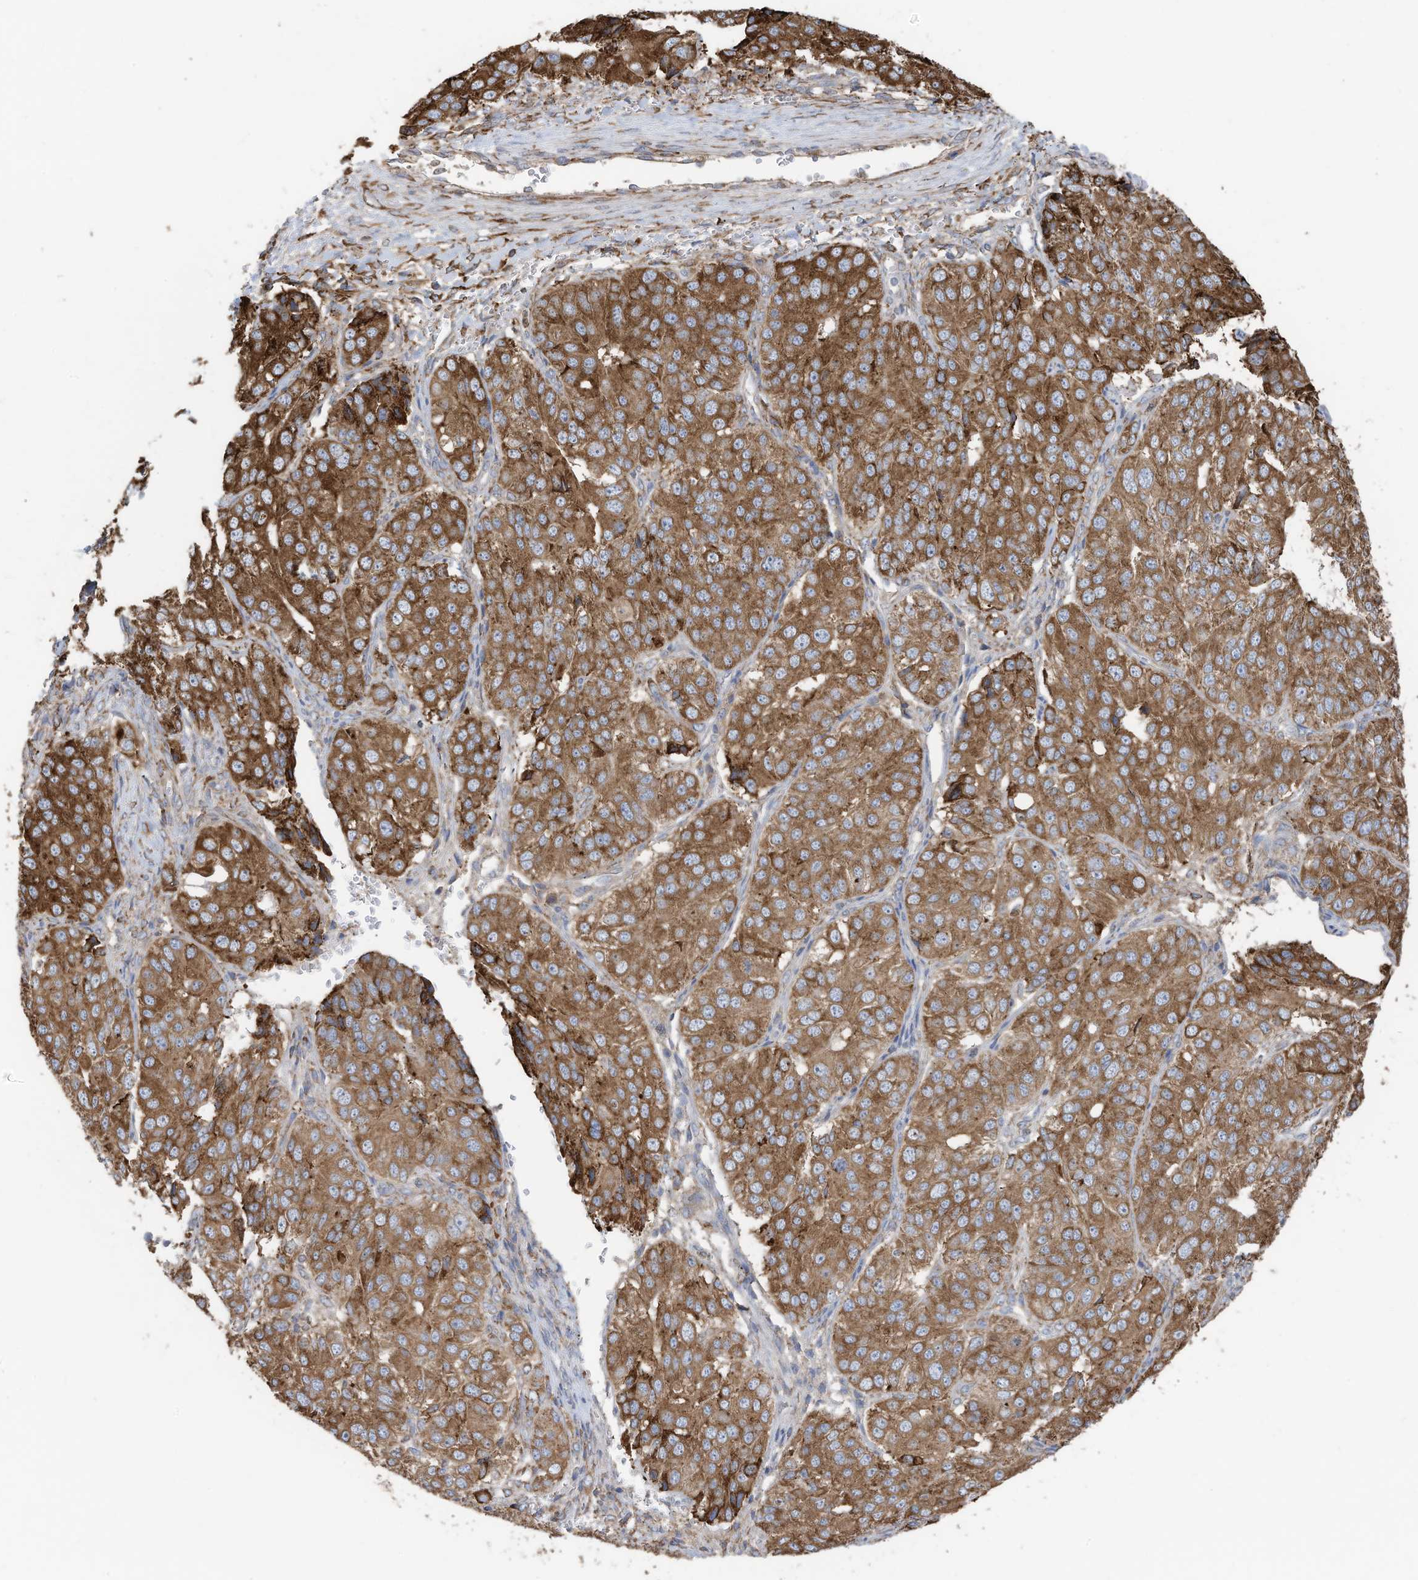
{"staining": {"intensity": "moderate", "quantity": ">75%", "location": "cytoplasmic/membranous"}, "tissue": "ovarian cancer", "cell_type": "Tumor cells", "image_type": "cancer", "snomed": [{"axis": "morphology", "description": "Carcinoma, endometroid"}, {"axis": "topography", "description": "Ovary"}], "caption": "Human ovarian cancer (endometroid carcinoma) stained for a protein (brown) displays moderate cytoplasmic/membranous positive positivity in about >75% of tumor cells.", "gene": "ZNF354C", "patient": {"sex": "female", "age": 51}}